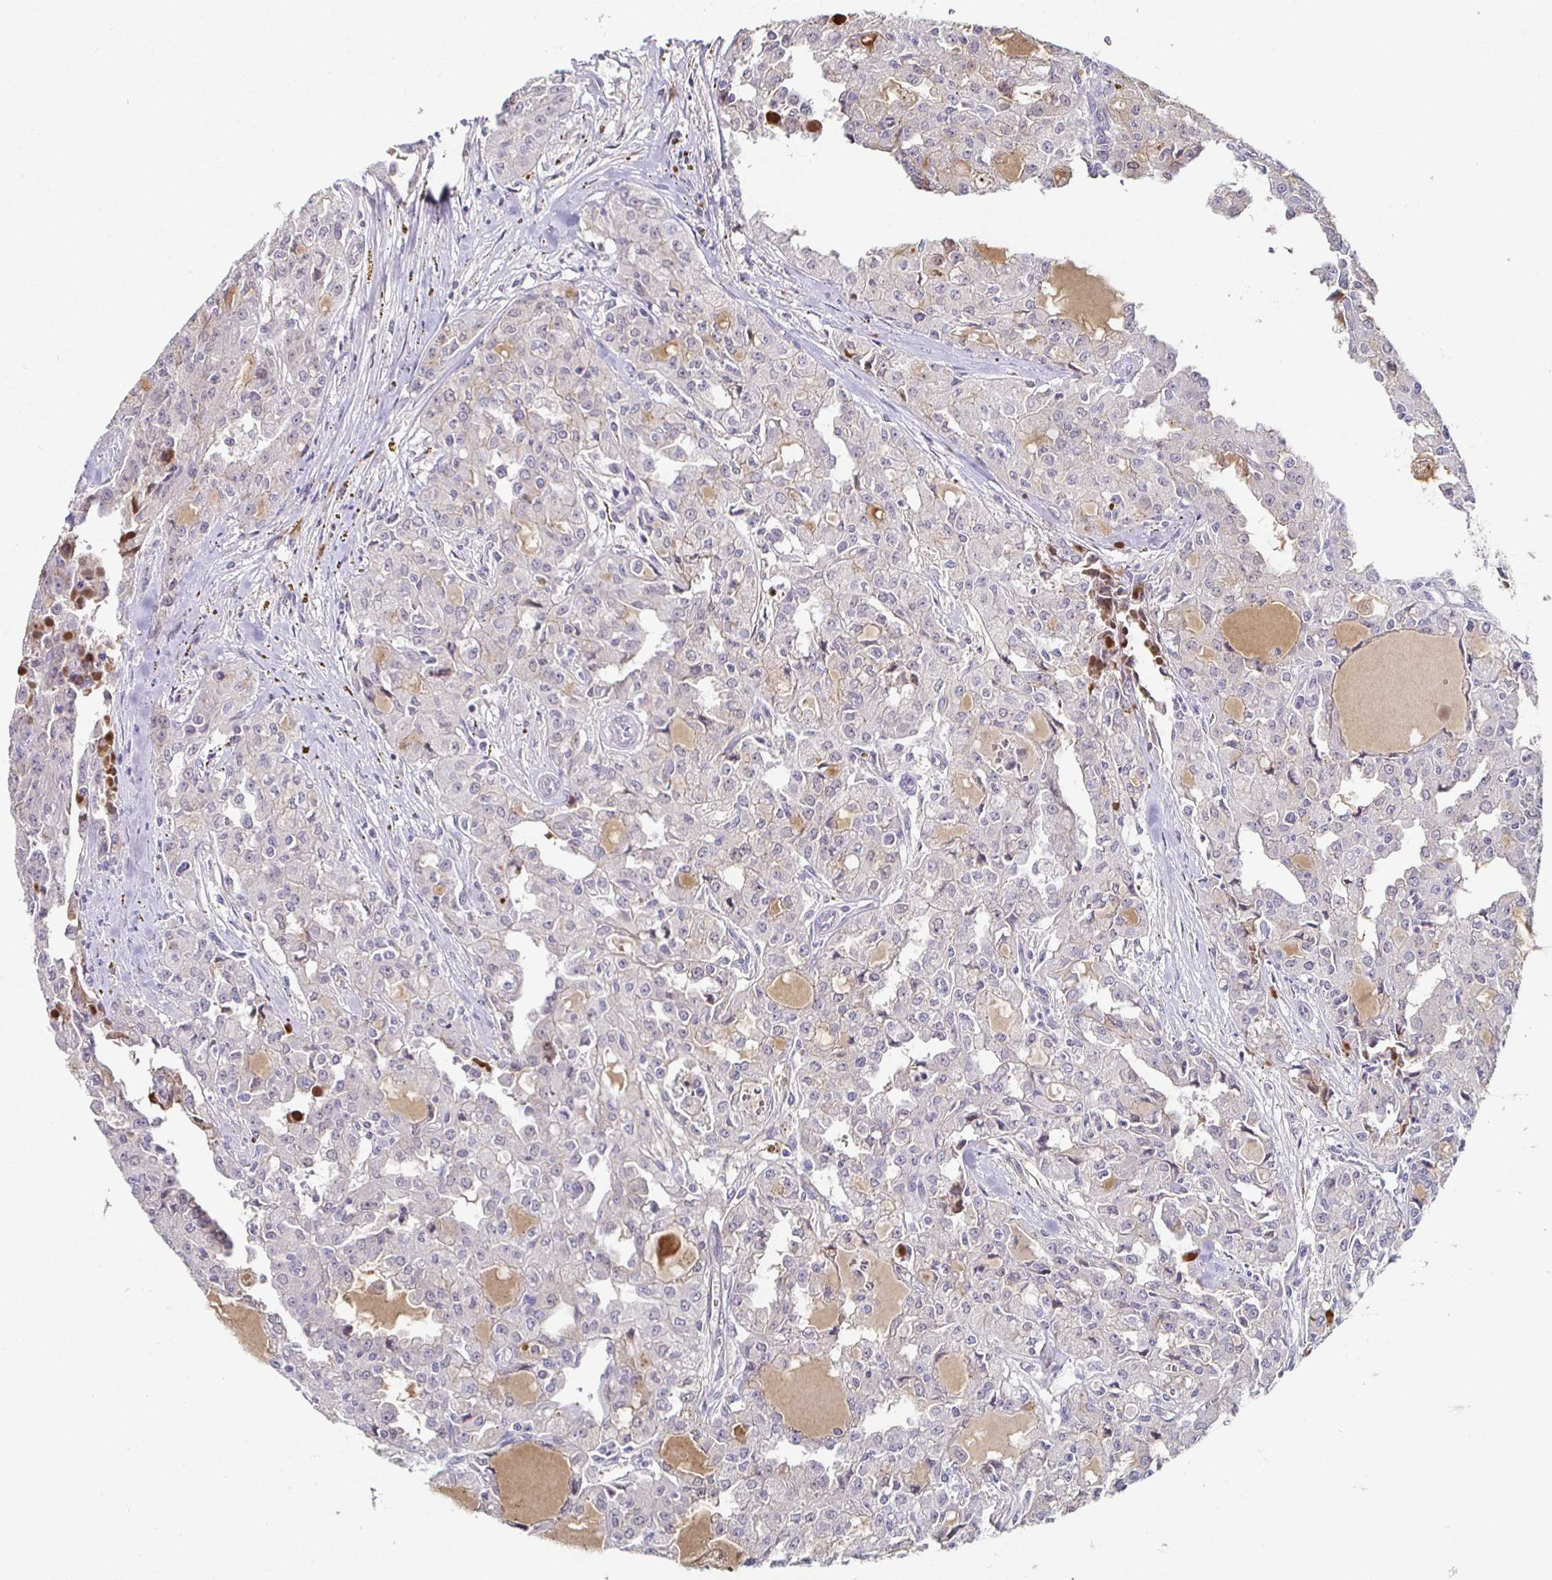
{"staining": {"intensity": "negative", "quantity": "none", "location": "none"}, "tissue": "head and neck cancer", "cell_type": "Tumor cells", "image_type": "cancer", "snomed": [{"axis": "morphology", "description": "Adenocarcinoma, NOS"}, {"axis": "topography", "description": "Head-Neck"}], "caption": "This image is of head and neck cancer stained with immunohistochemistry (IHC) to label a protein in brown with the nuclei are counter-stained blue. There is no expression in tumor cells. (Brightfield microscopy of DAB immunohistochemistry at high magnification).", "gene": "PIWIL3", "patient": {"sex": "male", "age": 64}}